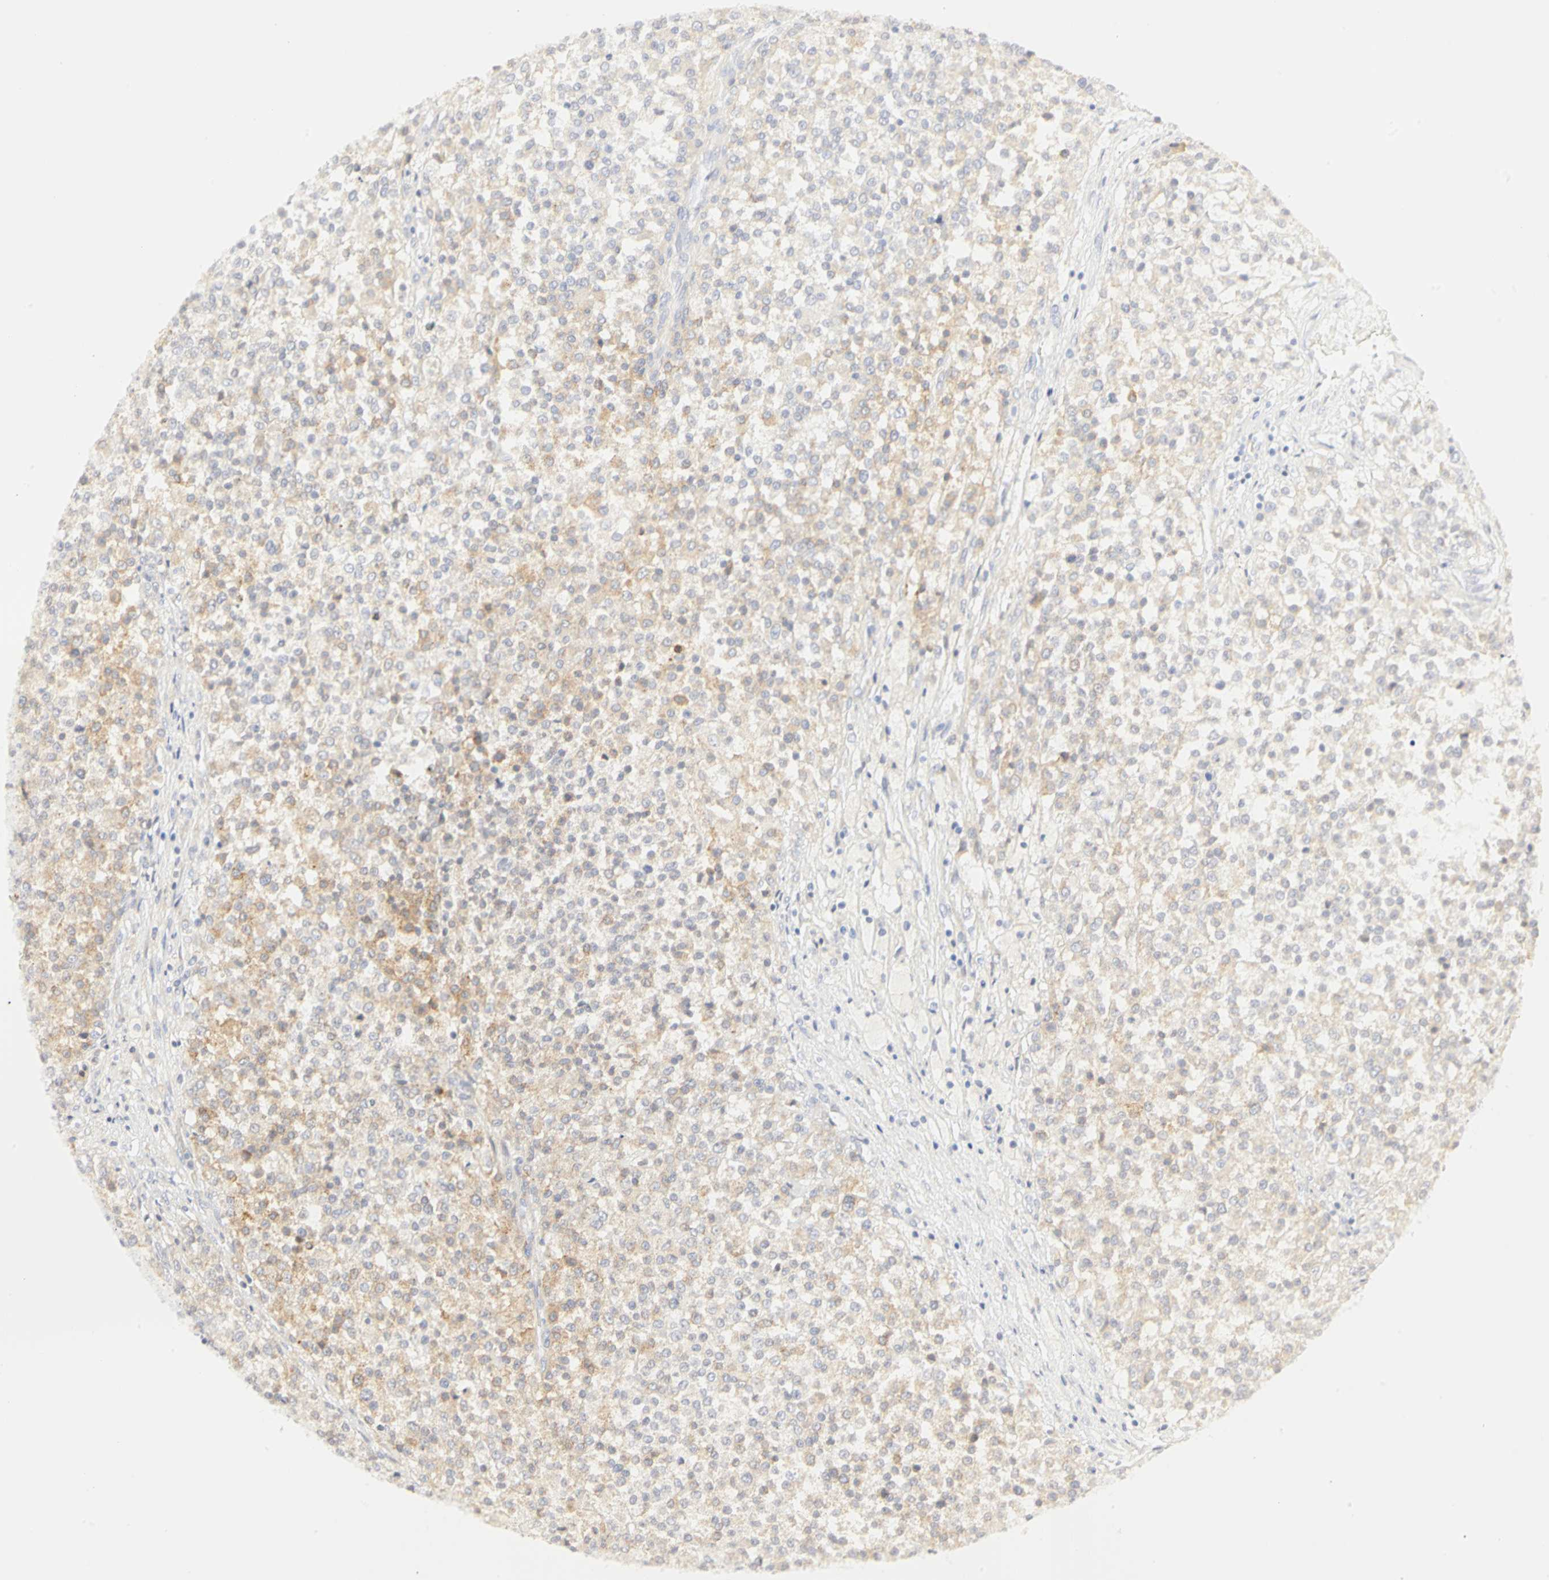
{"staining": {"intensity": "moderate", "quantity": ">75%", "location": "cytoplasmic/membranous"}, "tissue": "testis cancer", "cell_type": "Tumor cells", "image_type": "cancer", "snomed": [{"axis": "morphology", "description": "Seminoma, NOS"}, {"axis": "topography", "description": "Testis"}], "caption": "Immunohistochemistry micrograph of neoplastic tissue: testis seminoma stained using IHC demonstrates medium levels of moderate protein expression localized specifically in the cytoplasmic/membranous of tumor cells, appearing as a cytoplasmic/membranous brown color.", "gene": "GNRH2", "patient": {"sex": "male", "age": 59}}